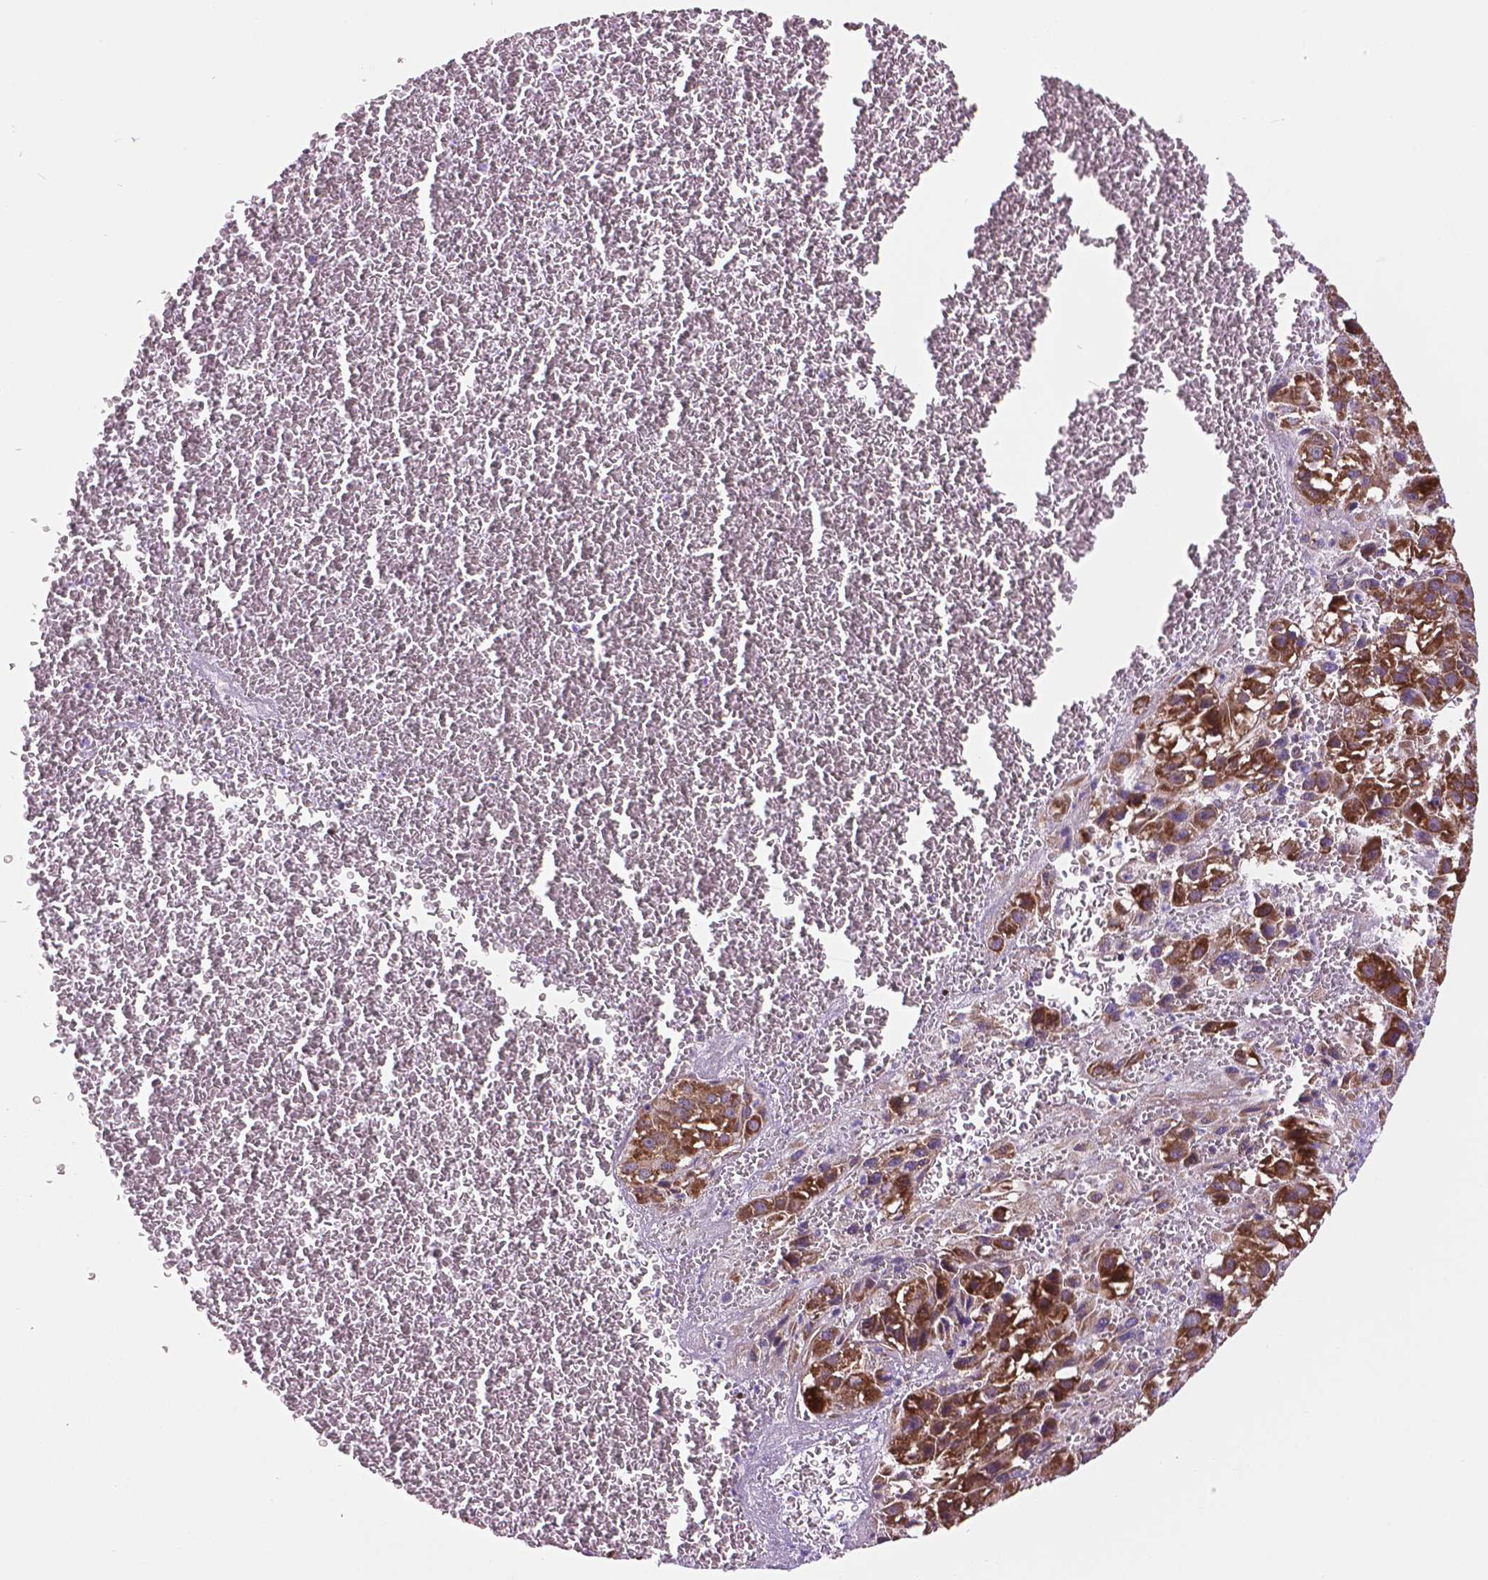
{"staining": {"intensity": "moderate", "quantity": ">75%", "location": "cytoplasmic/membranous"}, "tissue": "liver cancer", "cell_type": "Tumor cells", "image_type": "cancer", "snomed": [{"axis": "morphology", "description": "Carcinoma, Hepatocellular, NOS"}, {"axis": "topography", "description": "Liver"}], "caption": "Immunohistochemistry photomicrograph of neoplastic tissue: liver cancer stained using immunohistochemistry displays medium levels of moderate protein expression localized specifically in the cytoplasmic/membranous of tumor cells, appearing as a cytoplasmic/membranous brown color.", "gene": "GEMIN4", "patient": {"sex": "female", "age": 70}}